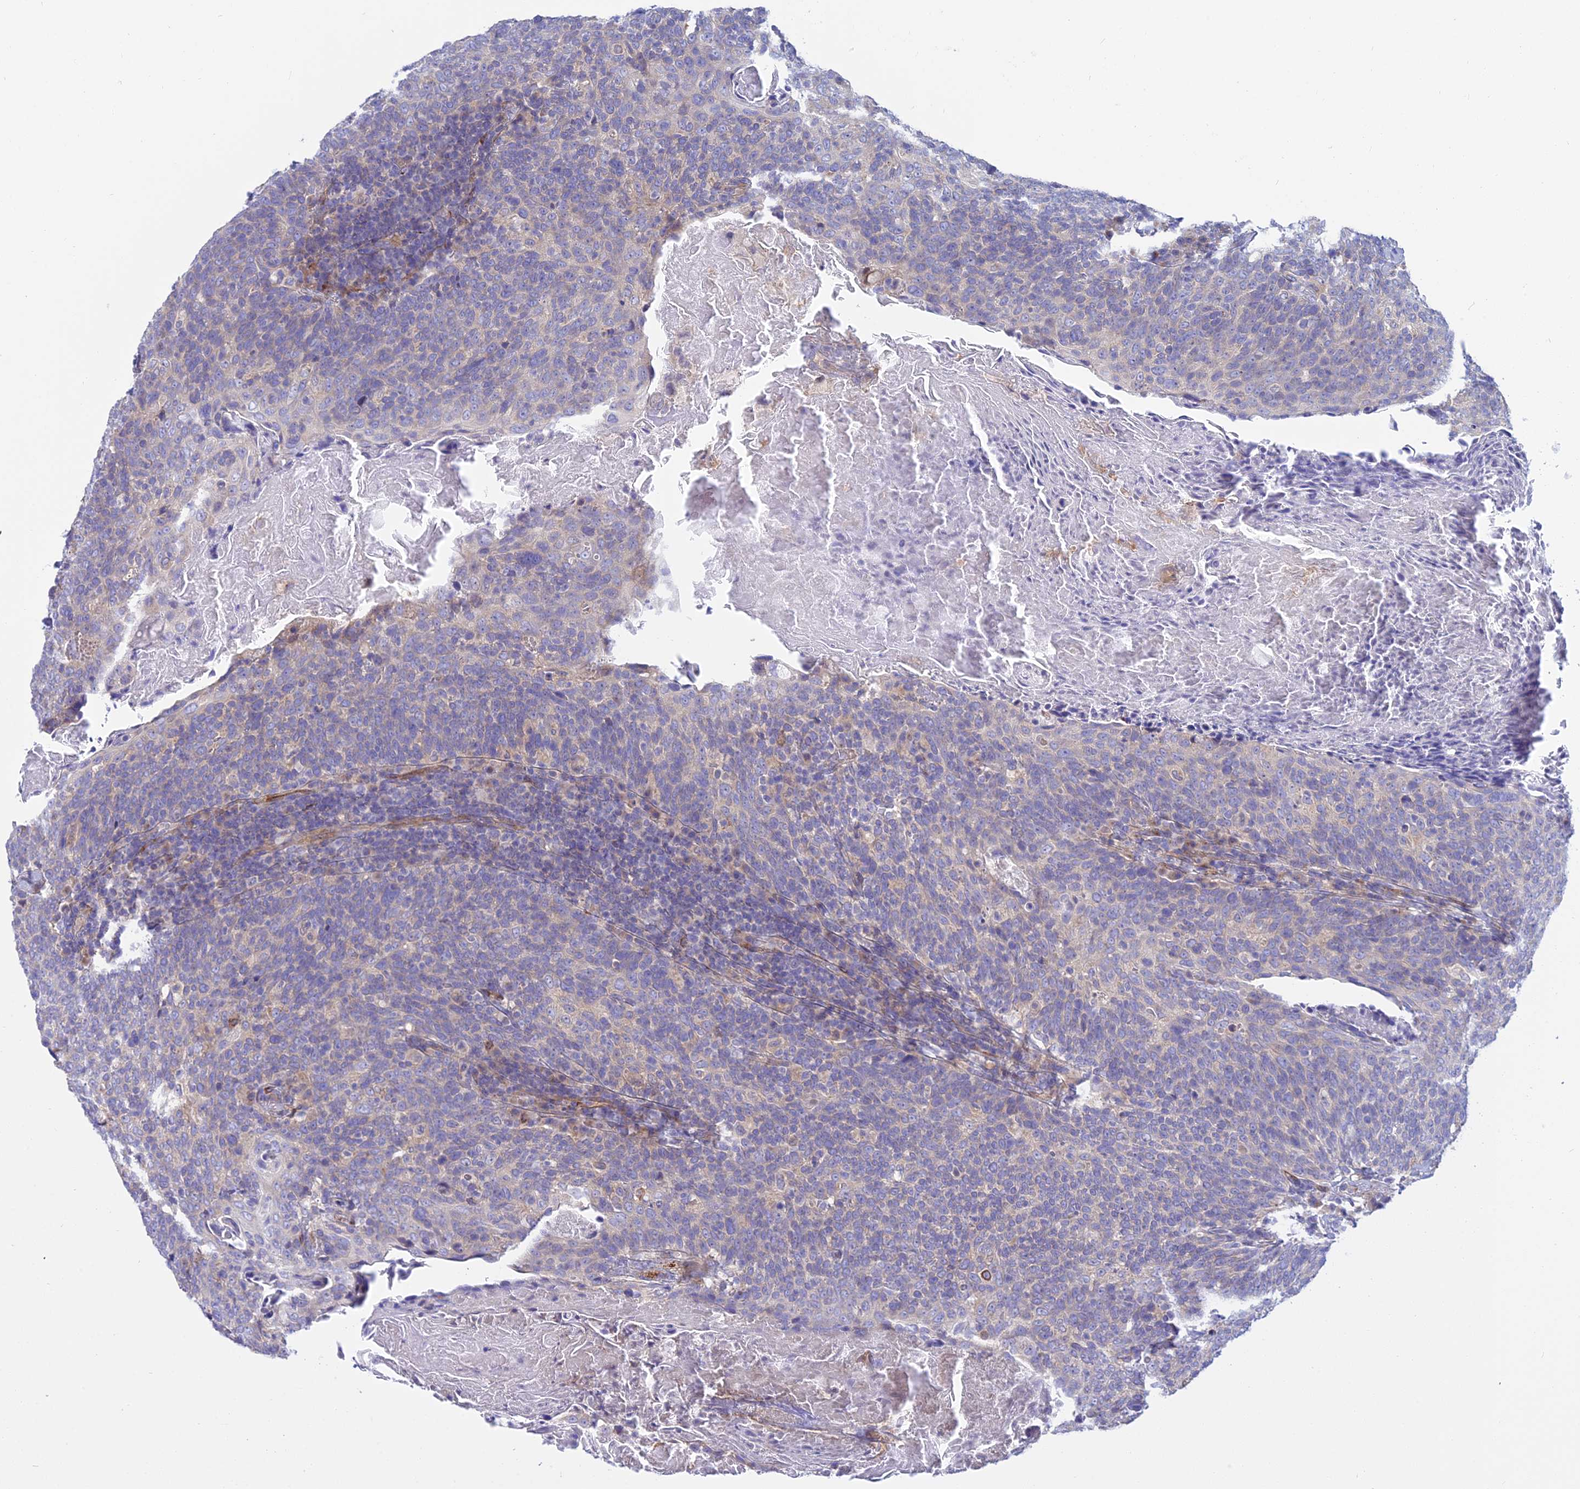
{"staining": {"intensity": "negative", "quantity": "none", "location": "none"}, "tissue": "head and neck cancer", "cell_type": "Tumor cells", "image_type": "cancer", "snomed": [{"axis": "morphology", "description": "Squamous cell carcinoma, NOS"}, {"axis": "morphology", "description": "Squamous cell carcinoma, metastatic, NOS"}, {"axis": "topography", "description": "Lymph node"}, {"axis": "topography", "description": "Head-Neck"}], "caption": "The photomicrograph displays no significant staining in tumor cells of head and neck cancer.", "gene": "DUS2", "patient": {"sex": "male", "age": 62}}